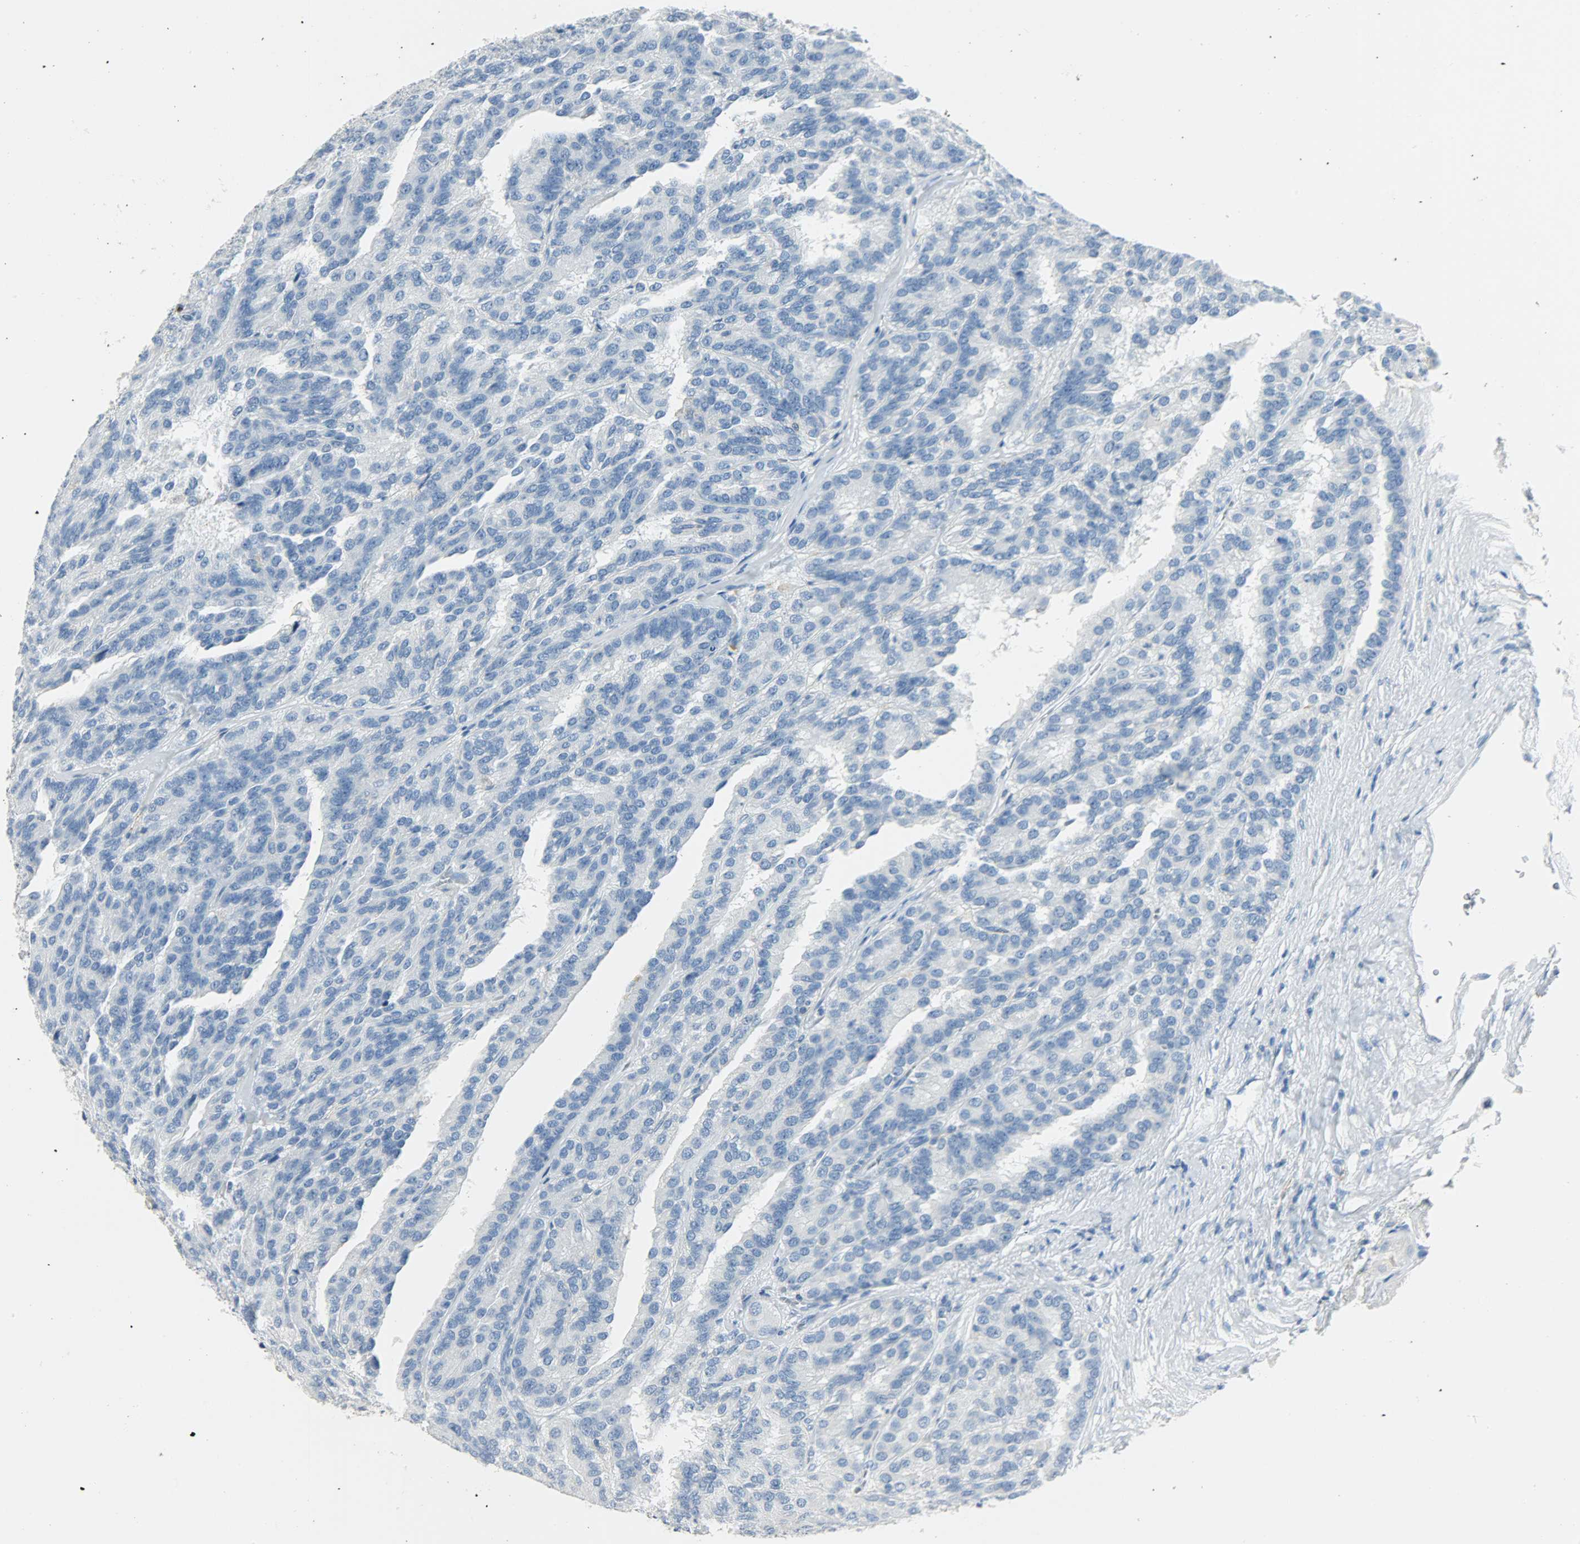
{"staining": {"intensity": "negative", "quantity": "none", "location": "none"}, "tissue": "renal cancer", "cell_type": "Tumor cells", "image_type": "cancer", "snomed": [{"axis": "morphology", "description": "Adenocarcinoma, NOS"}, {"axis": "topography", "description": "Kidney"}], "caption": "Immunohistochemical staining of human renal adenocarcinoma demonstrates no significant positivity in tumor cells.", "gene": "PTPN6", "patient": {"sex": "male", "age": 46}}